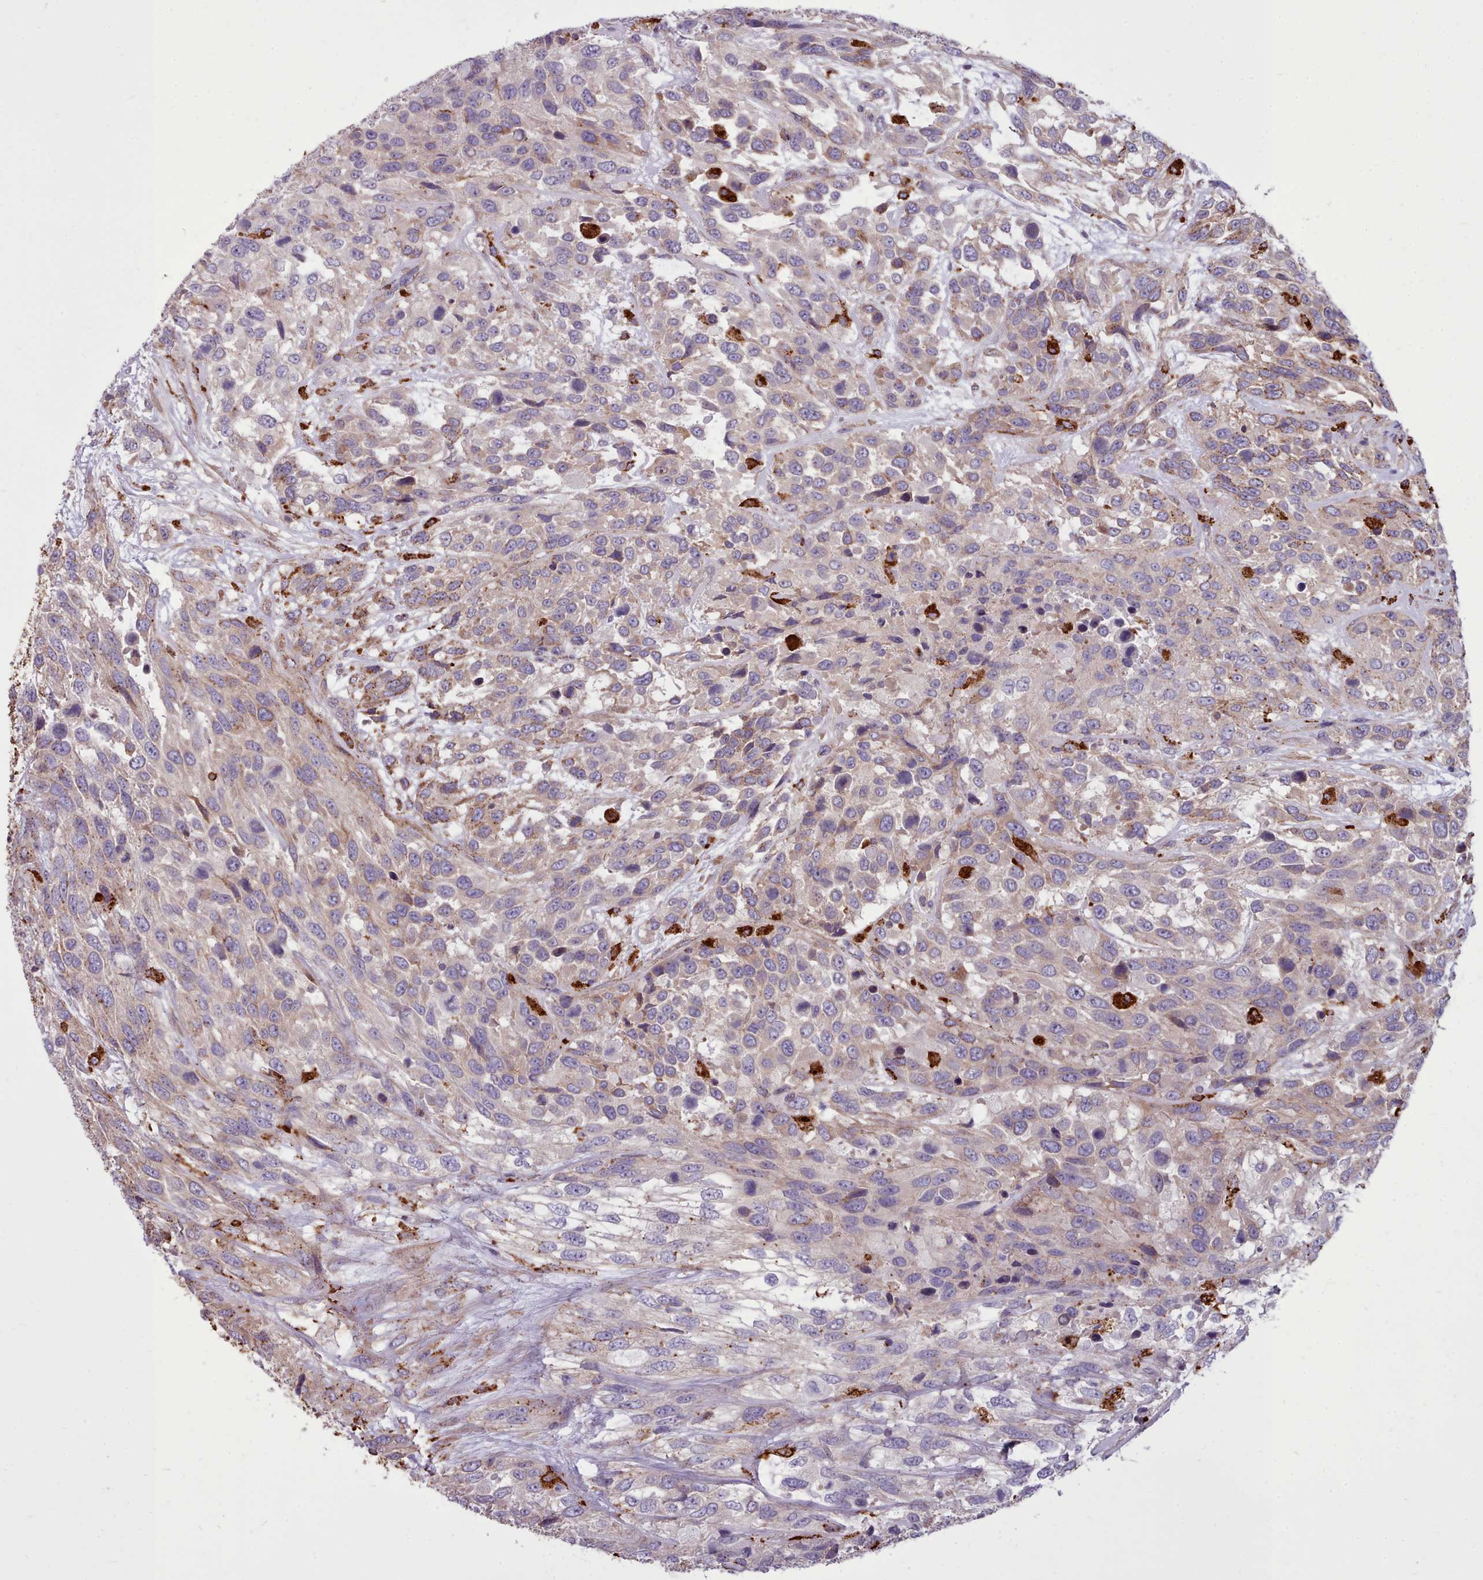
{"staining": {"intensity": "weak", "quantity": "25%-75%", "location": "cytoplasmic/membranous"}, "tissue": "urothelial cancer", "cell_type": "Tumor cells", "image_type": "cancer", "snomed": [{"axis": "morphology", "description": "Urothelial carcinoma, High grade"}, {"axis": "topography", "description": "Urinary bladder"}], "caption": "Immunohistochemistry (IHC) histopathology image of human urothelial carcinoma (high-grade) stained for a protein (brown), which exhibits low levels of weak cytoplasmic/membranous expression in approximately 25%-75% of tumor cells.", "gene": "PACSIN3", "patient": {"sex": "female", "age": 70}}